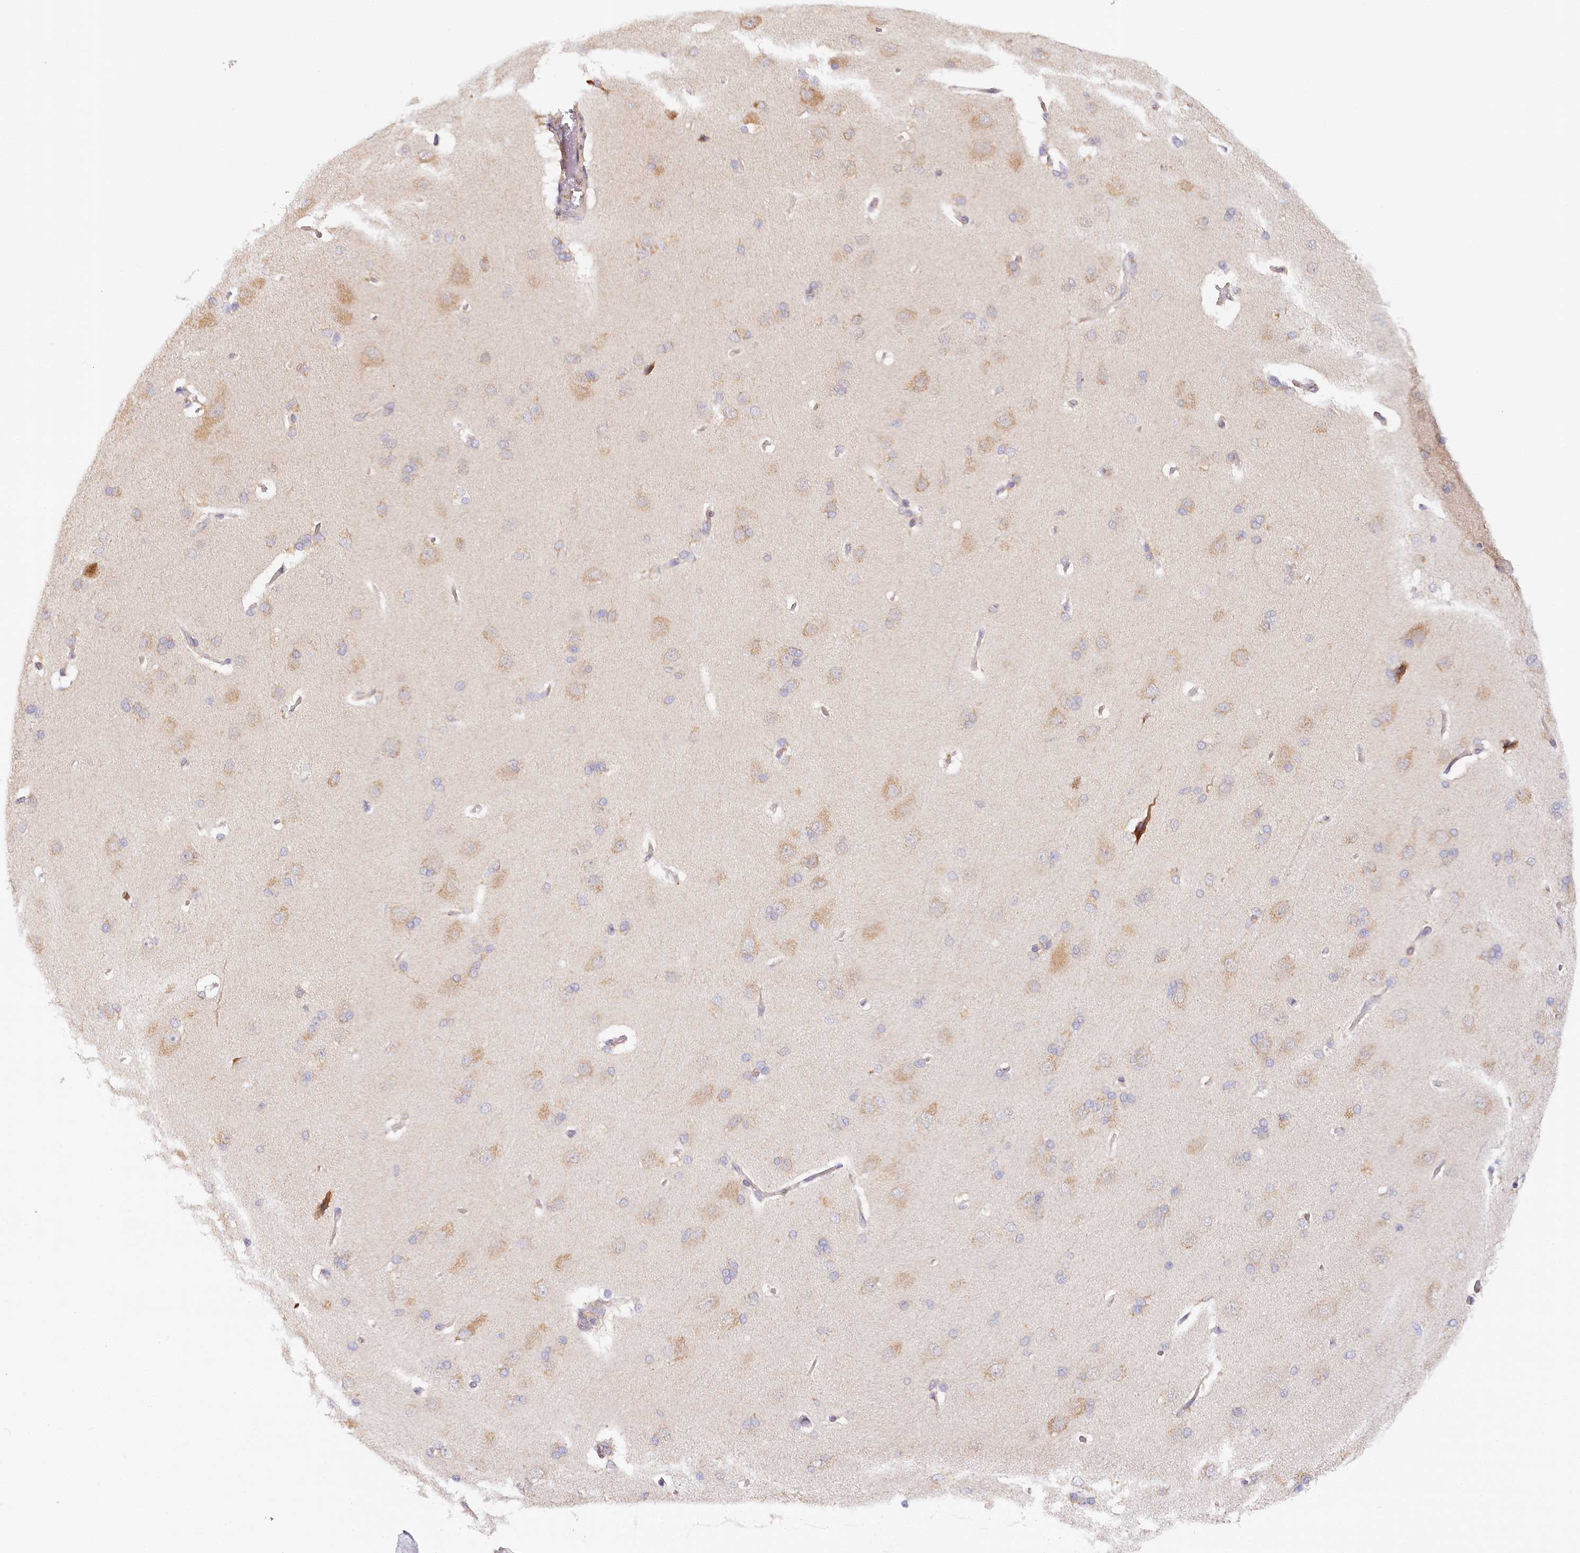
{"staining": {"intensity": "moderate", "quantity": "<25%", "location": "cytoplasmic/membranous"}, "tissue": "cerebral cortex", "cell_type": "Endothelial cells", "image_type": "normal", "snomed": [{"axis": "morphology", "description": "Normal tissue, NOS"}, {"axis": "topography", "description": "Cerebral cortex"}], "caption": "Immunohistochemical staining of normal cerebral cortex reveals <25% levels of moderate cytoplasmic/membranous protein positivity in about <25% of endothelial cells.", "gene": "VEGFA", "patient": {"sex": "male", "age": 62}}